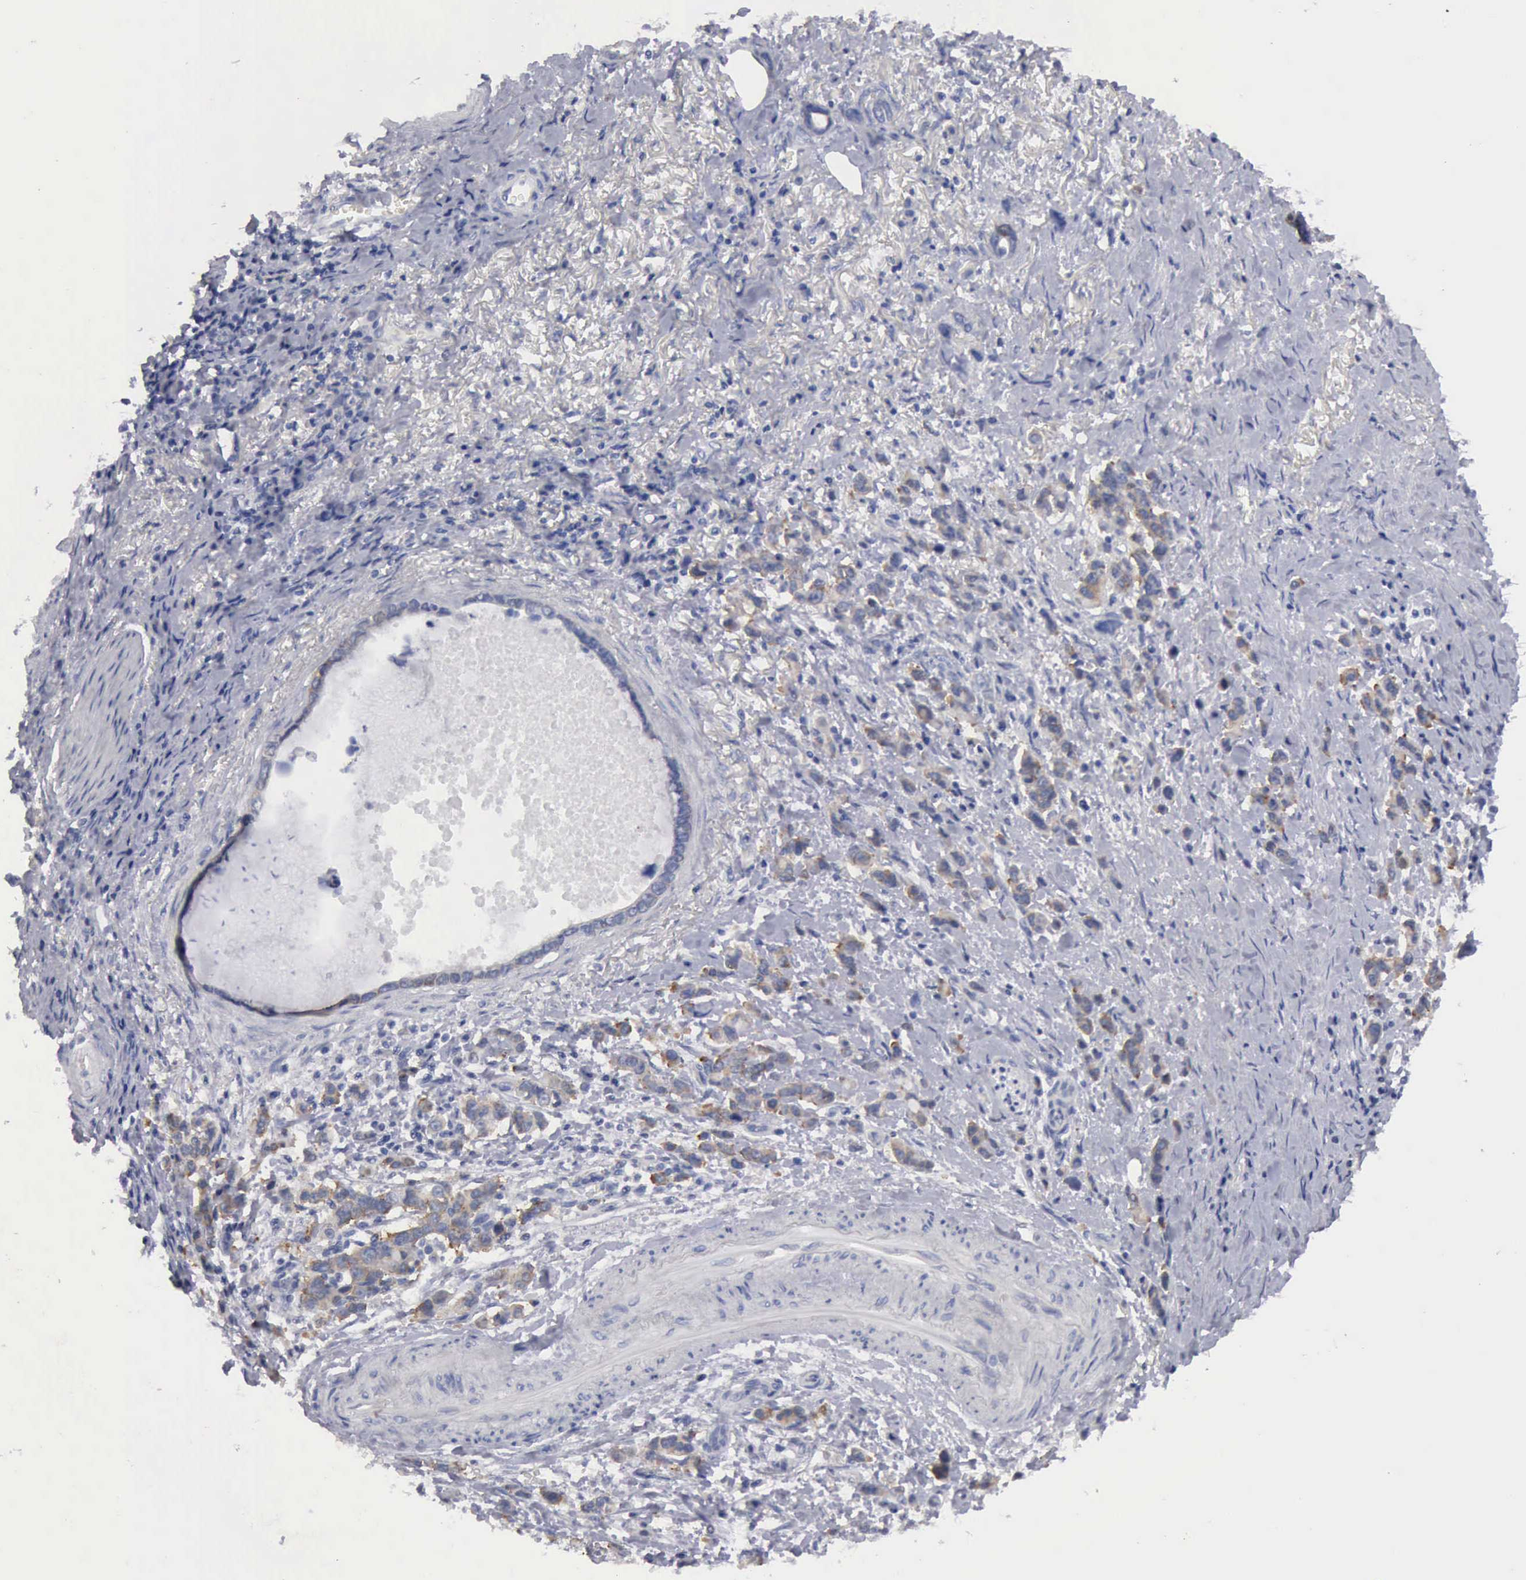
{"staining": {"intensity": "moderate", "quantity": "<25%", "location": "cytoplasmic/membranous"}, "tissue": "stomach cancer", "cell_type": "Tumor cells", "image_type": "cancer", "snomed": [{"axis": "morphology", "description": "Adenocarcinoma, NOS"}, {"axis": "topography", "description": "Stomach"}], "caption": "Stomach cancer (adenocarcinoma) stained for a protein (brown) displays moderate cytoplasmic/membranous positive expression in approximately <25% of tumor cells.", "gene": "TXLNG", "patient": {"sex": "male", "age": 78}}